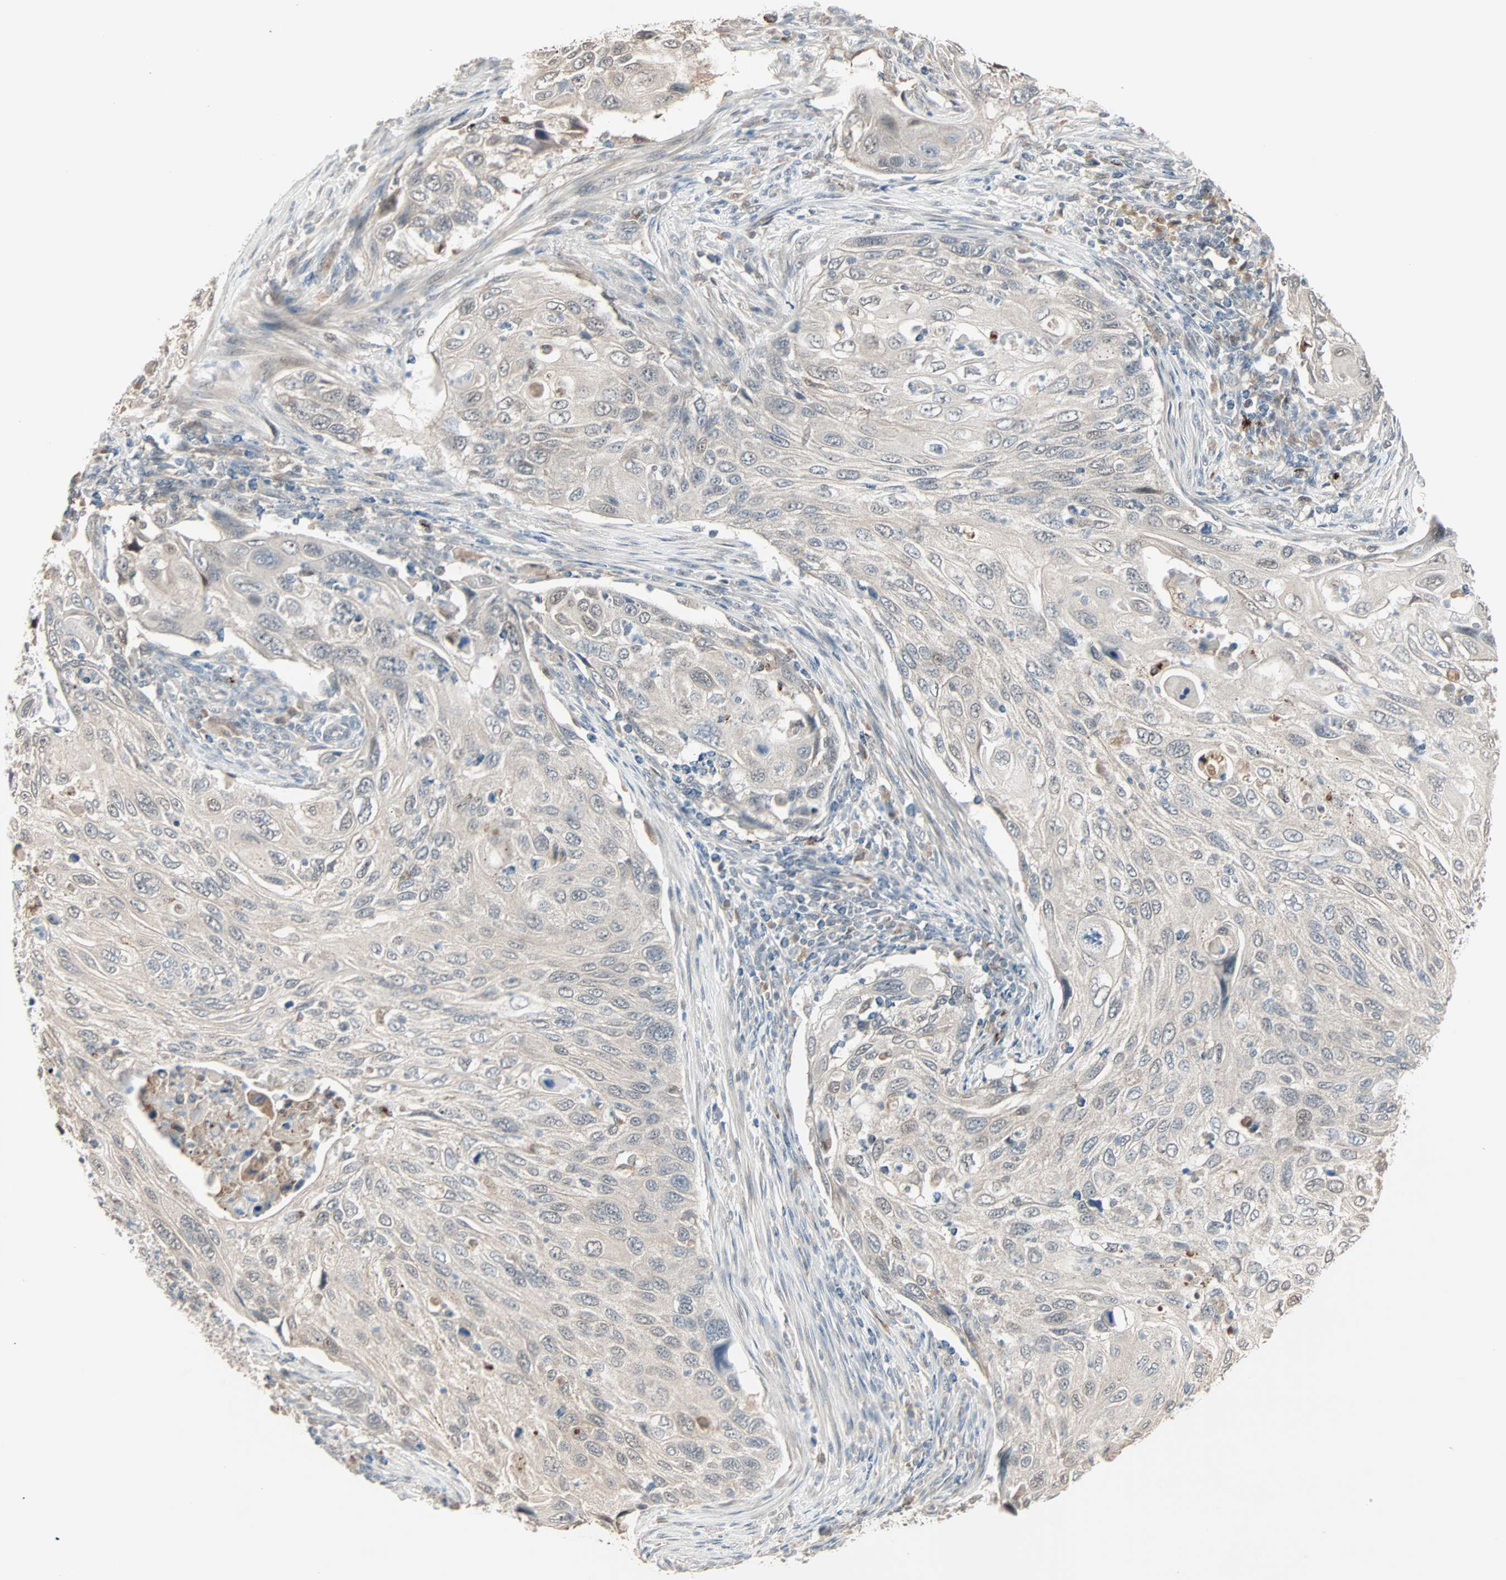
{"staining": {"intensity": "weak", "quantity": ">75%", "location": "cytoplasmic/membranous"}, "tissue": "cervical cancer", "cell_type": "Tumor cells", "image_type": "cancer", "snomed": [{"axis": "morphology", "description": "Squamous cell carcinoma, NOS"}, {"axis": "topography", "description": "Cervix"}], "caption": "There is low levels of weak cytoplasmic/membranous expression in tumor cells of cervical cancer (squamous cell carcinoma), as demonstrated by immunohistochemical staining (brown color).", "gene": "KDM4A", "patient": {"sex": "female", "age": 70}}